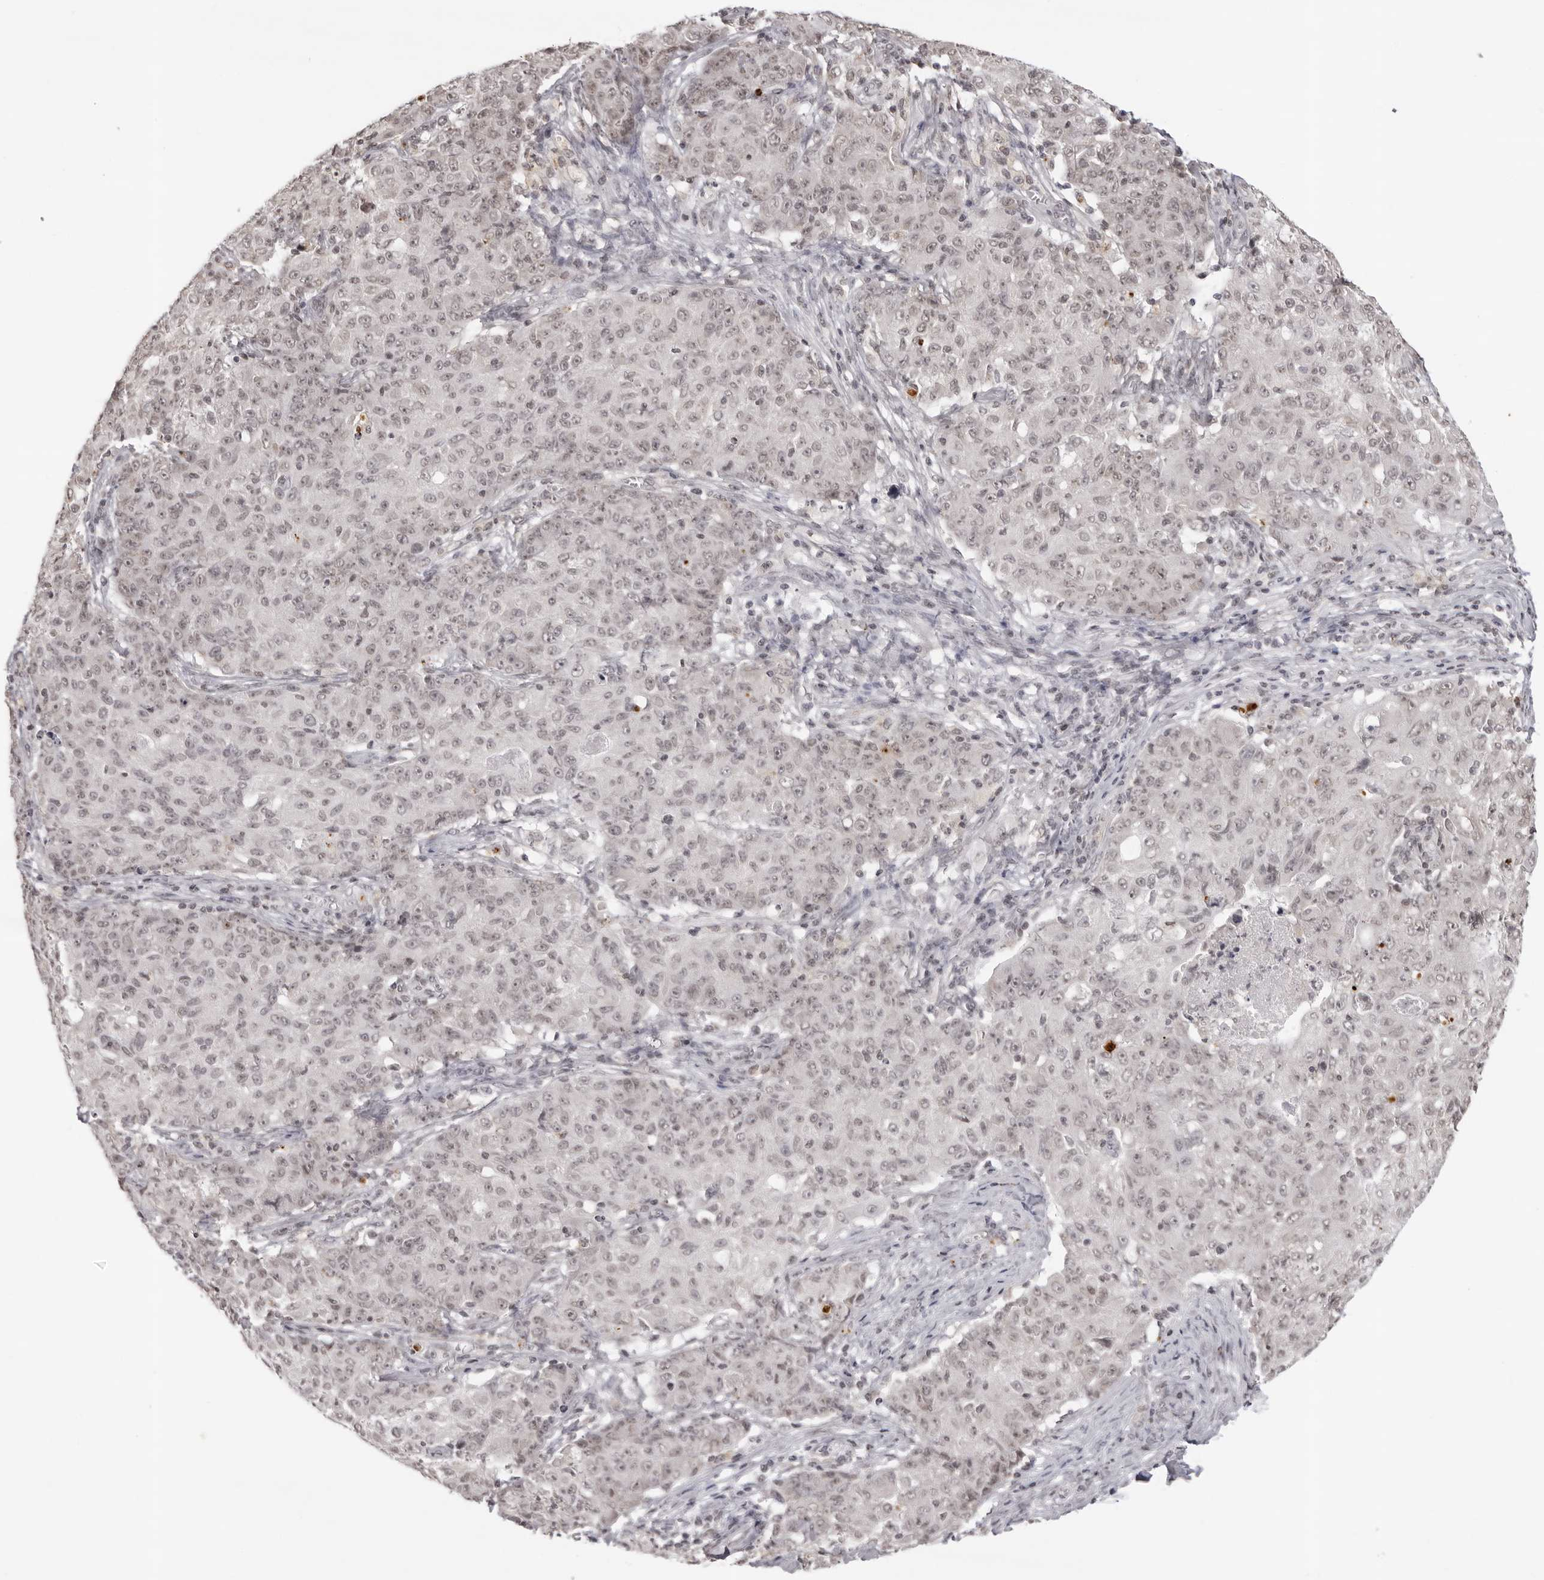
{"staining": {"intensity": "weak", "quantity": ">75%", "location": "nuclear"}, "tissue": "ovarian cancer", "cell_type": "Tumor cells", "image_type": "cancer", "snomed": [{"axis": "morphology", "description": "Carcinoma, endometroid"}, {"axis": "topography", "description": "Ovary"}], "caption": "Tumor cells exhibit low levels of weak nuclear expression in approximately >75% of cells in human endometroid carcinoma (ovarian).", "gene": "NTM", "patient": {"sex": "female", "age": 42}}